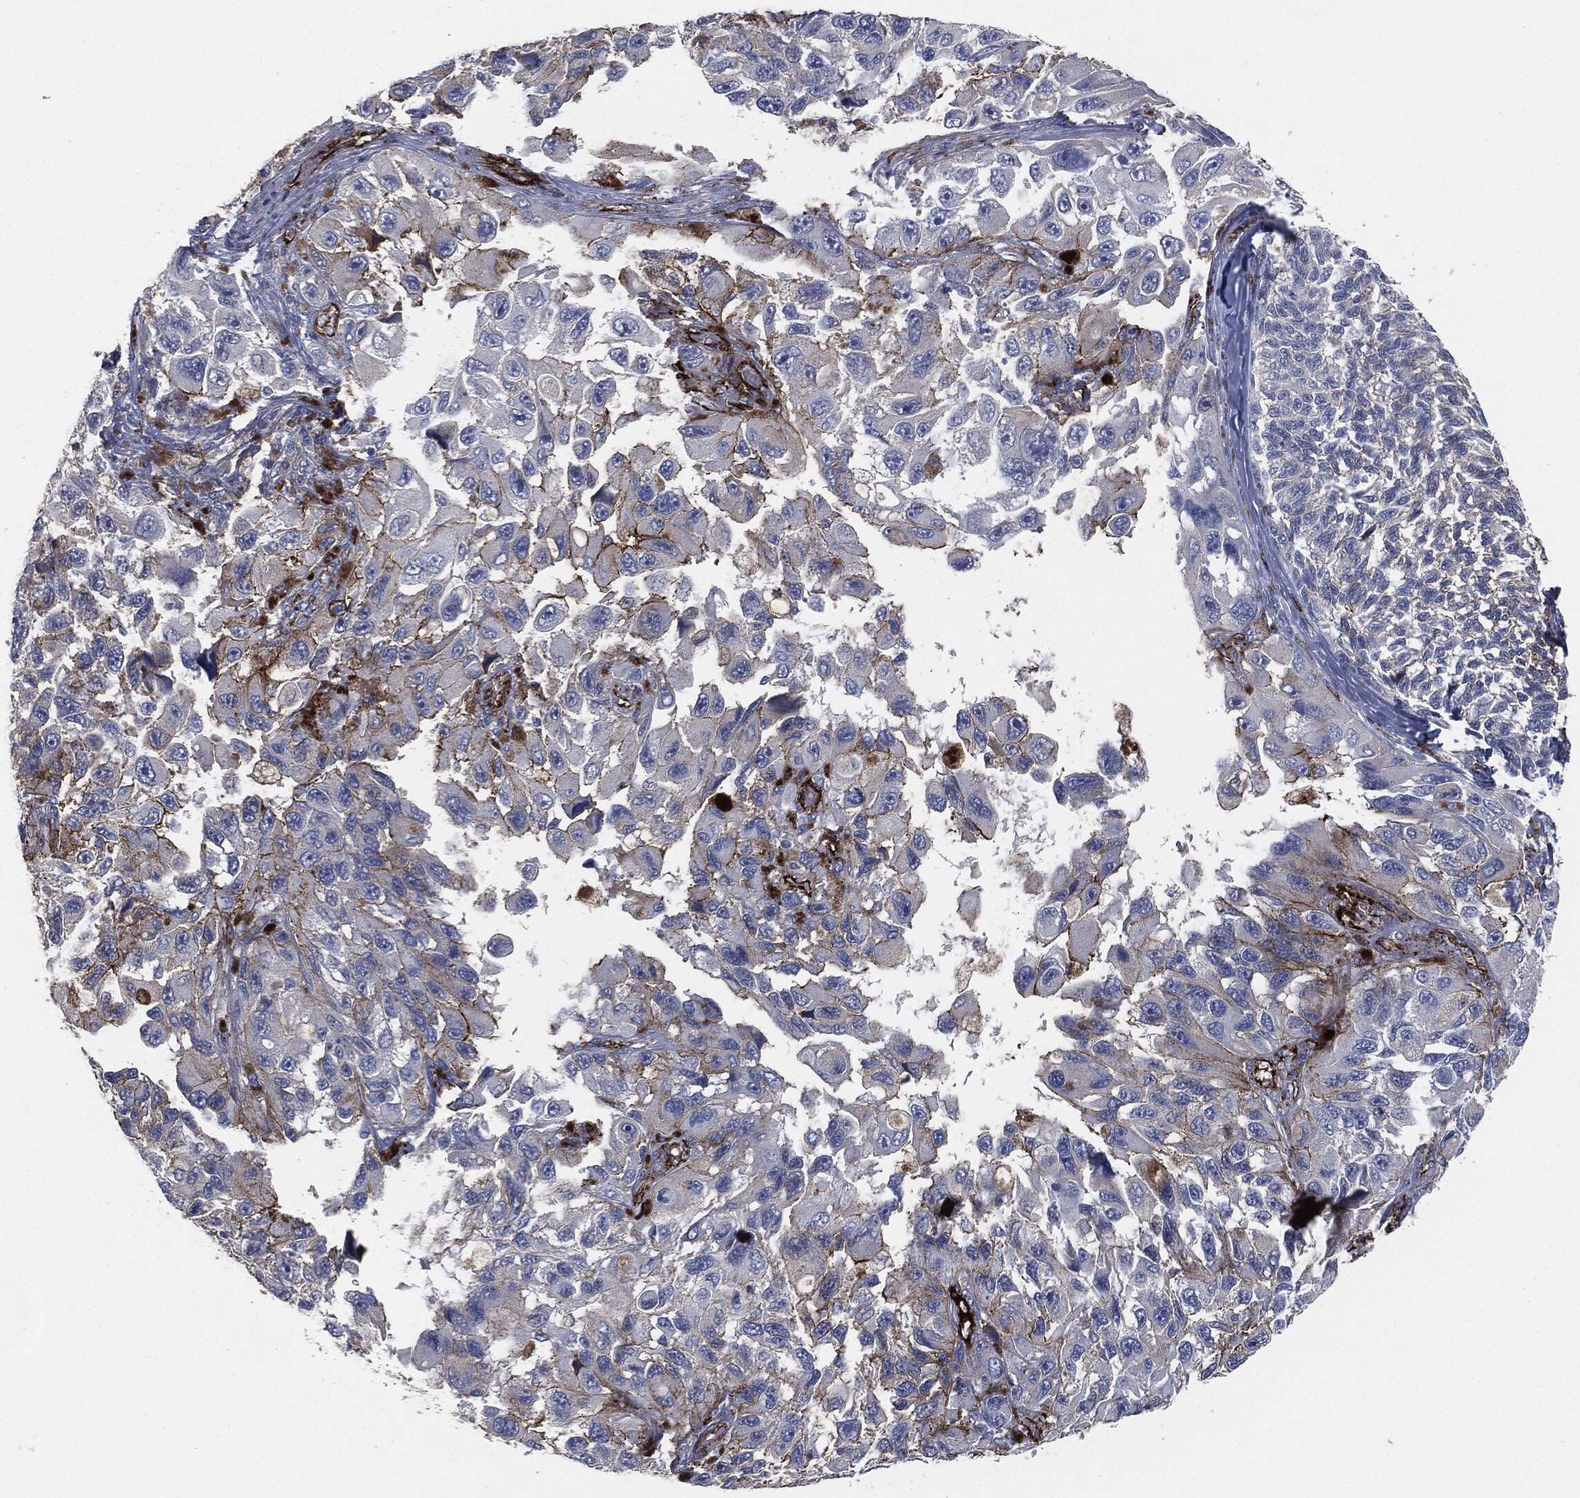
{"staining": {"intensity": "strong", "quantity": "<25%", "location": "cytoplasmic/membranous"}, "tissue": "melanoma", "cell_type": "Tumor cells", "image_type": "cancer", "snomed": [{"axis": "morphology", "description": "Malignant melanoma, NOS"}, {"axis": "topography", "description": "Skin"}], "caption": "Strong cytoplasmic/membranous staining for a protein is identified in approximately <25% of tumor cells of melanoma using immunohistochemistry (IHC).", "gene": "APOB", "patient": {"sex": "female", "age": 73}}